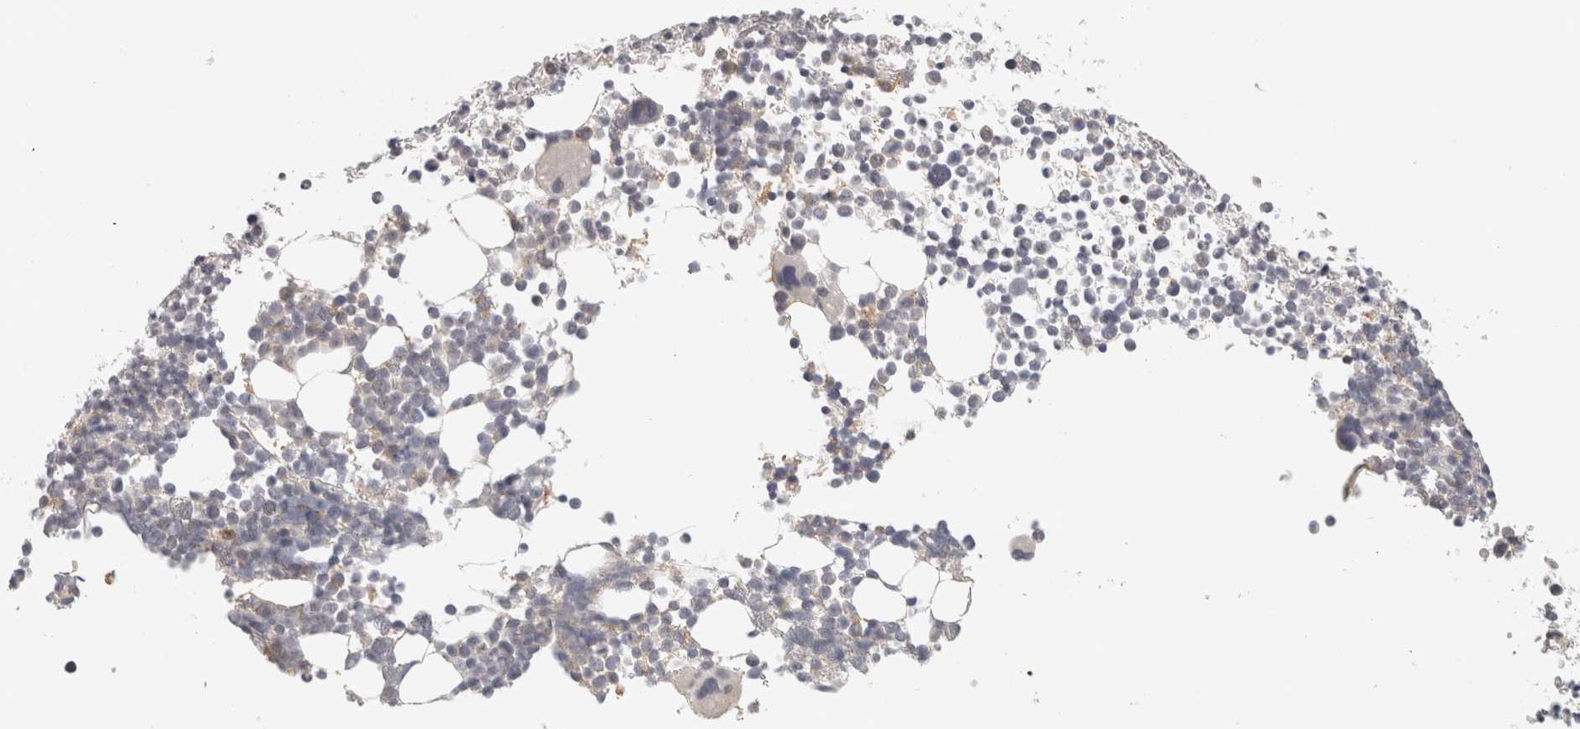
{"staining": {"intensity": "negative", "quantity": "none", "location": "none"}, "tissue": "bone marrow", "cell_type": "Hematopoietic cells", "image_type": "normal", "snomed": [{"axis": "morphology", "description": "Normal tissue, NOS"}, {"axis": "morphology", "description": "Inflammation, NOS"}, {"axis": "topography", "description": "Bone marrow"}], "caption": "DAB immunohistochemical staining of benign bone marrow exhibits no significant staining in hematopoietic cells.", "gene": "HAVCR2", "patient": {"sex": "male", "age": 34}}